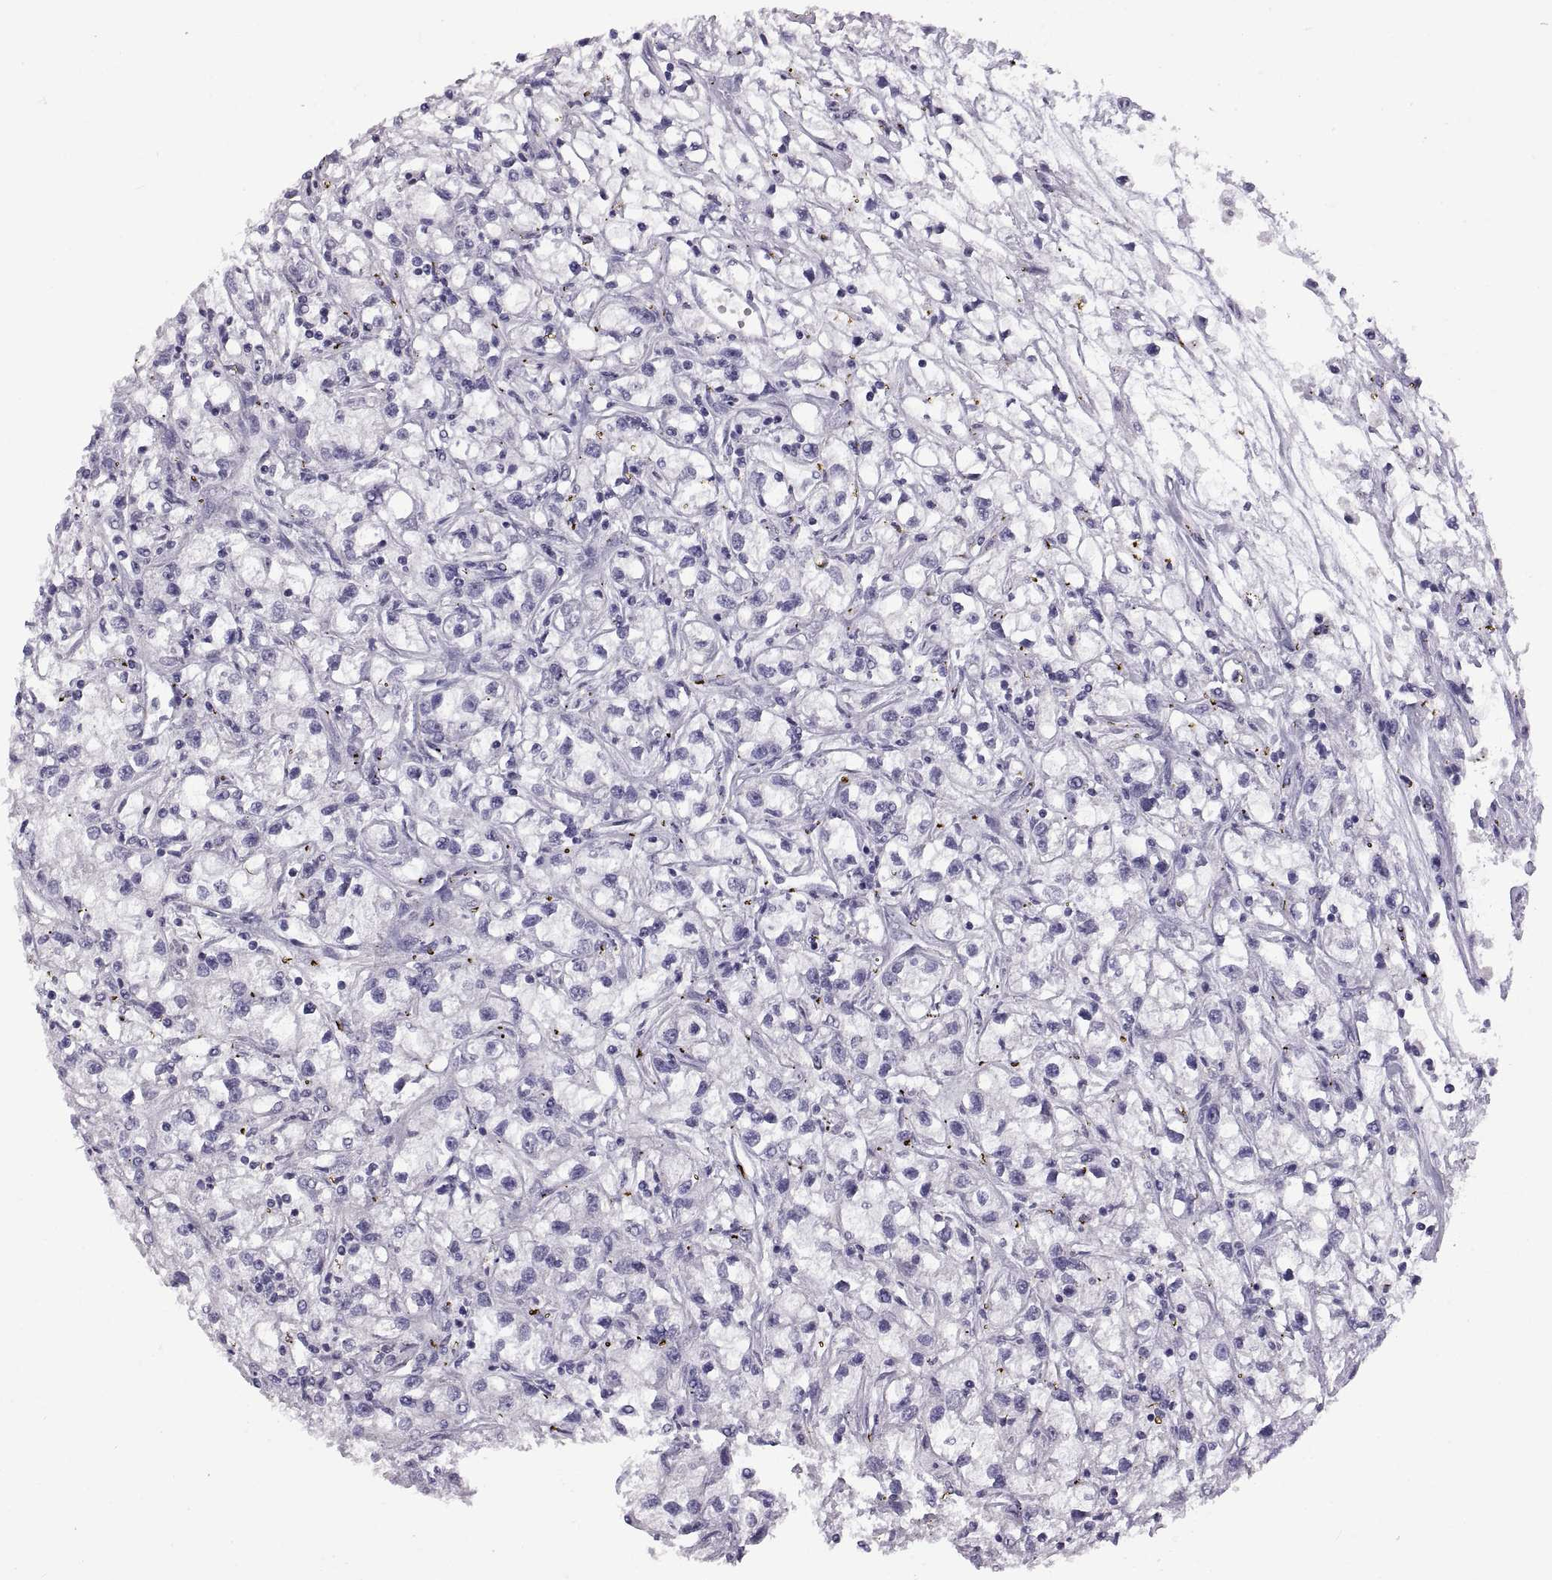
{"staining": {"intensity": "negative", "quantity": "none", "location": "none"}, "tissue": "renal cancer", "cell_type": "Tumor cells", "image_type": "cancer", "snomed": [{"axis": "morphology", "description": "Adenocarcinoma, NOS"}, {"axis": "topography", "description": "Kidney"}], "caption": "Immunohistochemical staining of human renal cancer (adenocarcinoma) exhibits no significant staining in tumor cells.", "gene": "RDM1", "patient": {"sex": "female", "age": 59}}